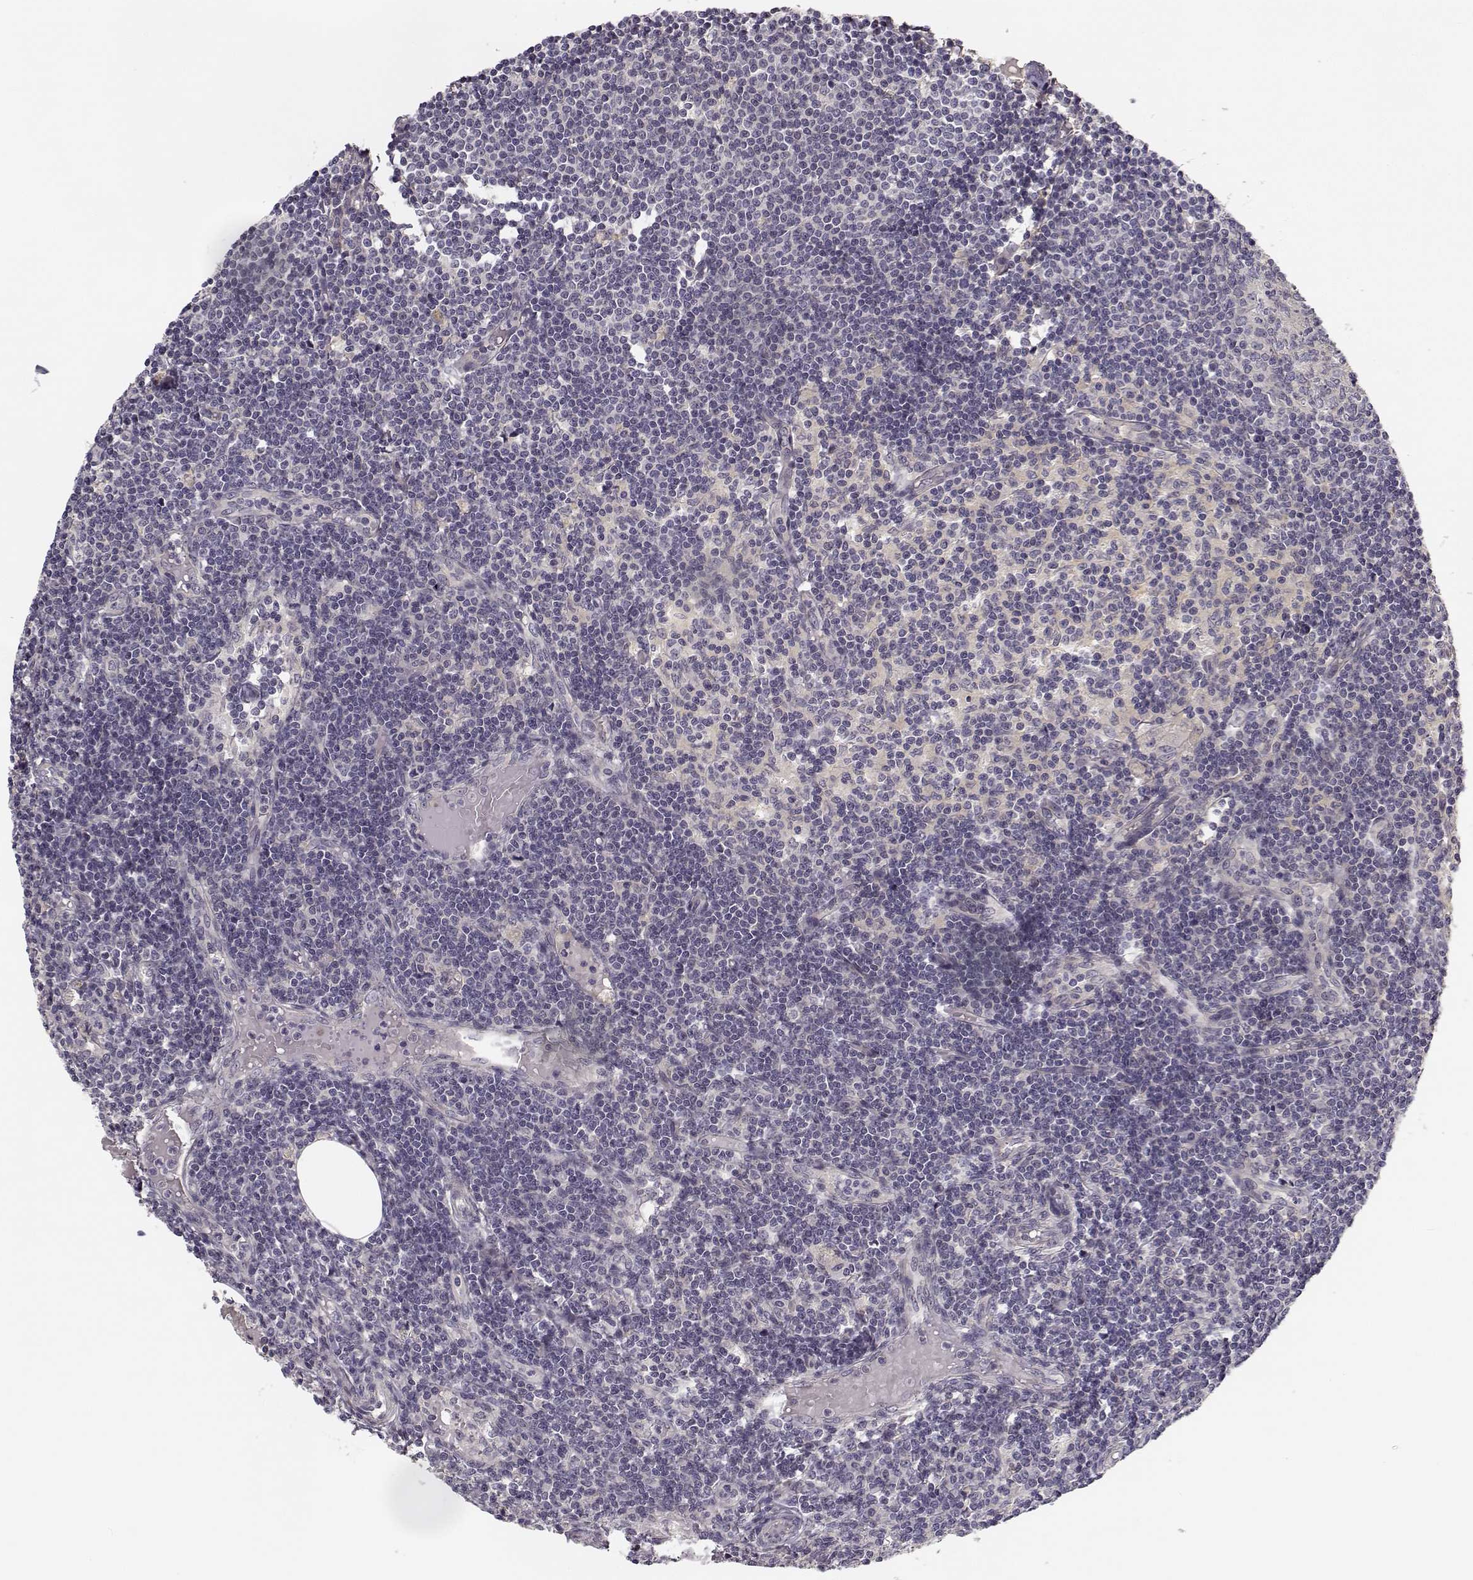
{"staining": {"intensity": "negative", "quantity": "none", "location": "none"}, "tissue": "lymph node", "cell_type": "Germinal center cells", "image_type": "normal", "snomed": [{"axis": "morphology", "description": "Normal tissue, NOS"}, {"axis": "topography", "description": "Lymph node"}], "caption": "This is a image of immunohistochemistry (IHC) staining of benign lymph node, which shows no staining in germinal center cells.", "gene": "MED12L", "patient": {"sex": "female", "age": 69}}